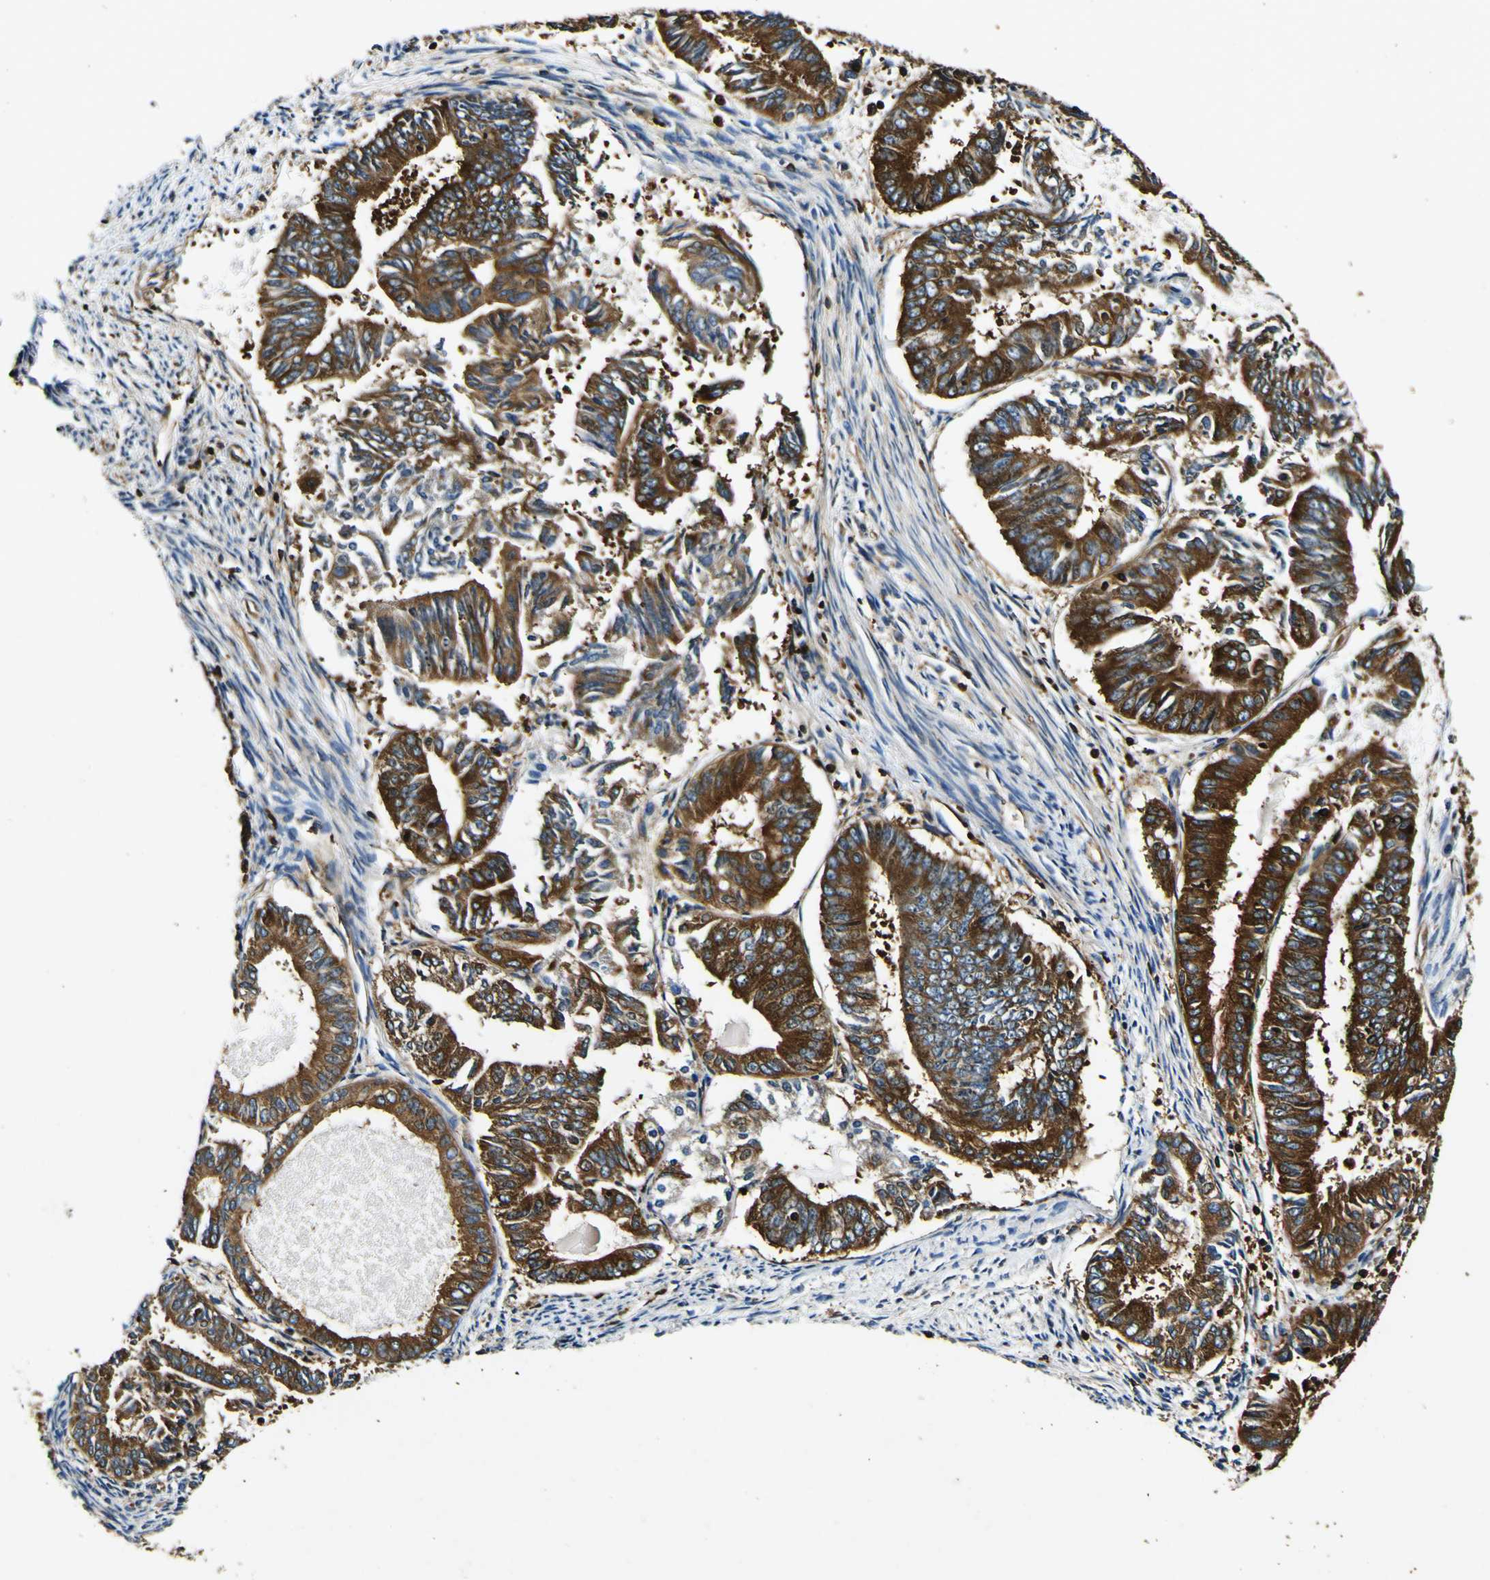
{"staining": {"intensity": "strong", "quantity": ">75%", "location": "cytoplasmic/membranous"}, "tissue": "endometrial cancer", "cell_type": "Tumor cells", "image_type": "cancer", "snomed": [{"axis": "morphology", "description": "Adenocarcinoma, NOS"}, {"axis": "topography", "description": "Endometrium"}], "caption": "Endometrial adenocarcinoma stained for a protein demonstrates strong cytoplasmic/membranous positivity in tumor cells.", "gene": "RHOT2", "patient": {"sex": "female", "age": 86}}